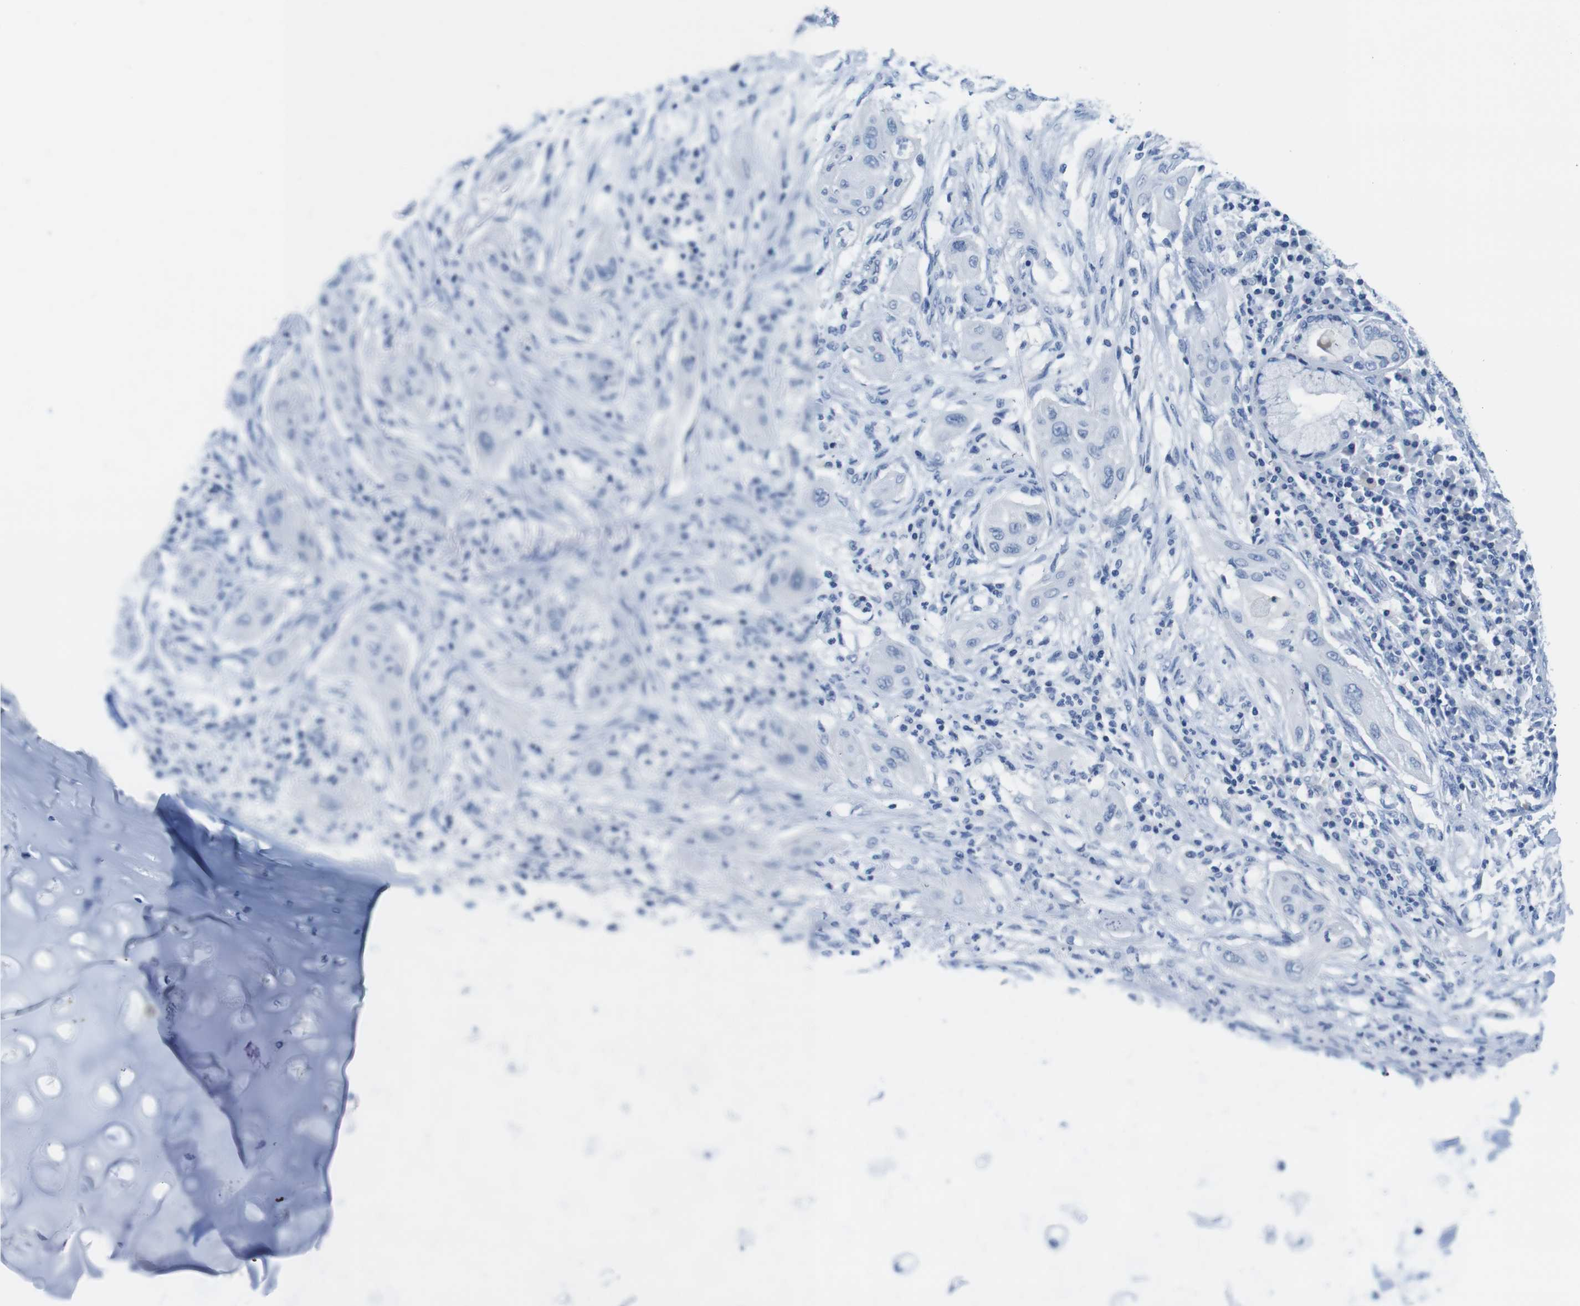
{"staining": {"intensity": "negative", "quantity": "none", "location": "none"}, "tissue": "lung cancer", "cell_type": "Tumor cells", "image_type": "cancer", "snomed": [{"axis": "morphology", "description": "Squamous cell carcinoma, NOS"}, {"axis": "topography", "description": "Lung"}], "caption": "High magnification brightfield microscopy of lung cancer (squamous cell carcinoma) stained with DAB (brown) and counterstained with hematoxylin (blue): tumor cells show no significant staining. (DAB (3,3'-diaminobenzidine) immunohistochemistry (IHC) visualized using brightfield microscopy, high magnification).", "gene": "MAP6", "patient": {"sex": "female", "age": 47}}